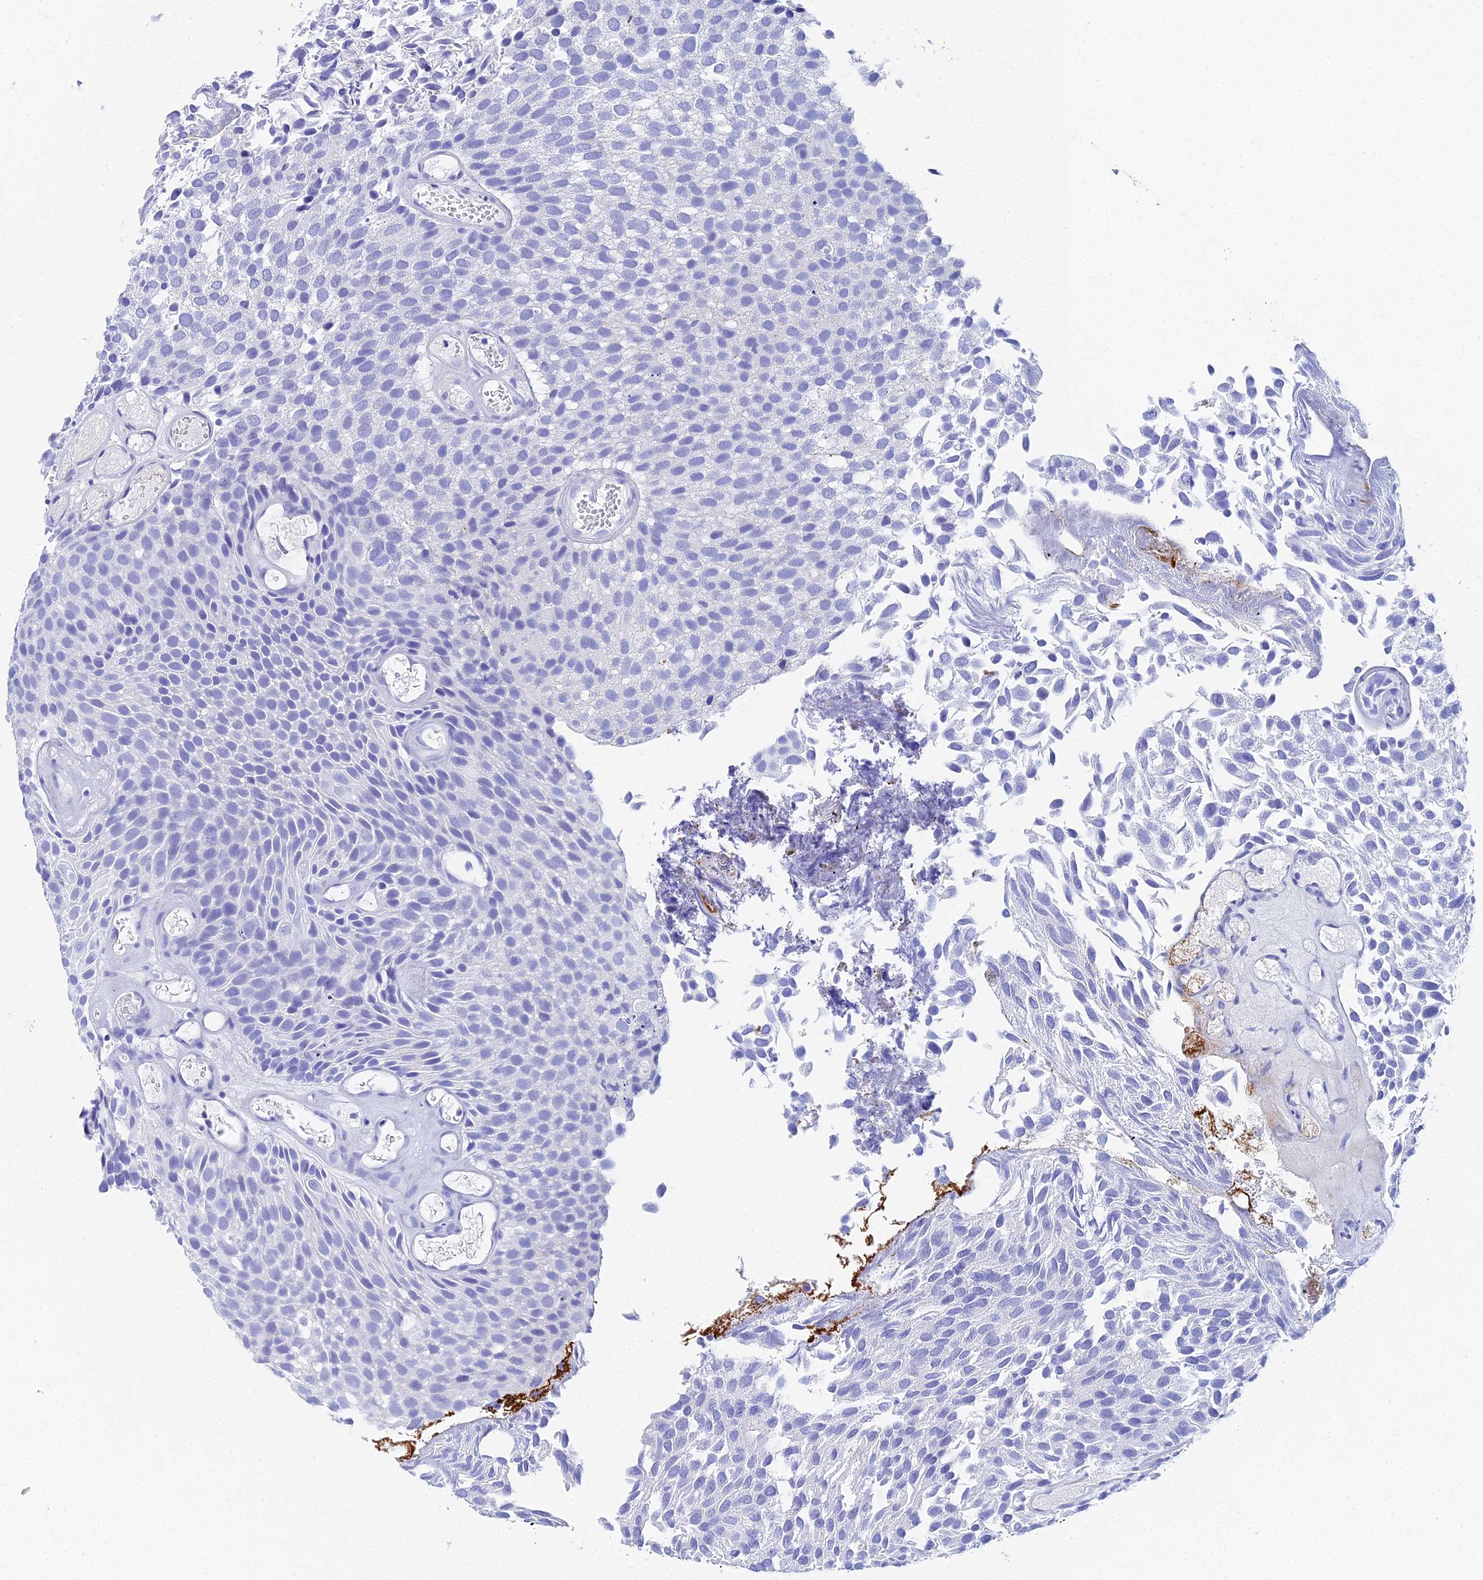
{"staining": {"intensity": "negative", "quantity": "none", "location": "none"}, "tissue": "urothelial cancer", "cell_type": "Tumor cells", "image_type": "cancer", "snomed": [{"axis": "morphology", "description": "Urothelial carcinoma, Low grade"}, {"axis": "topography", "description": "Urinary bladder"}], "caption": "Immunohistochemical staining of urothelial cancer exhibits no significant staining in tumor cells. The staining was performed using DAB to visualize the protein expression in brown, while the nuclei were stained in blue with hematoxylin (Magnification: 20x).", "gene": "CELA3A", "patient": {"sex": "male", "age": 89}}